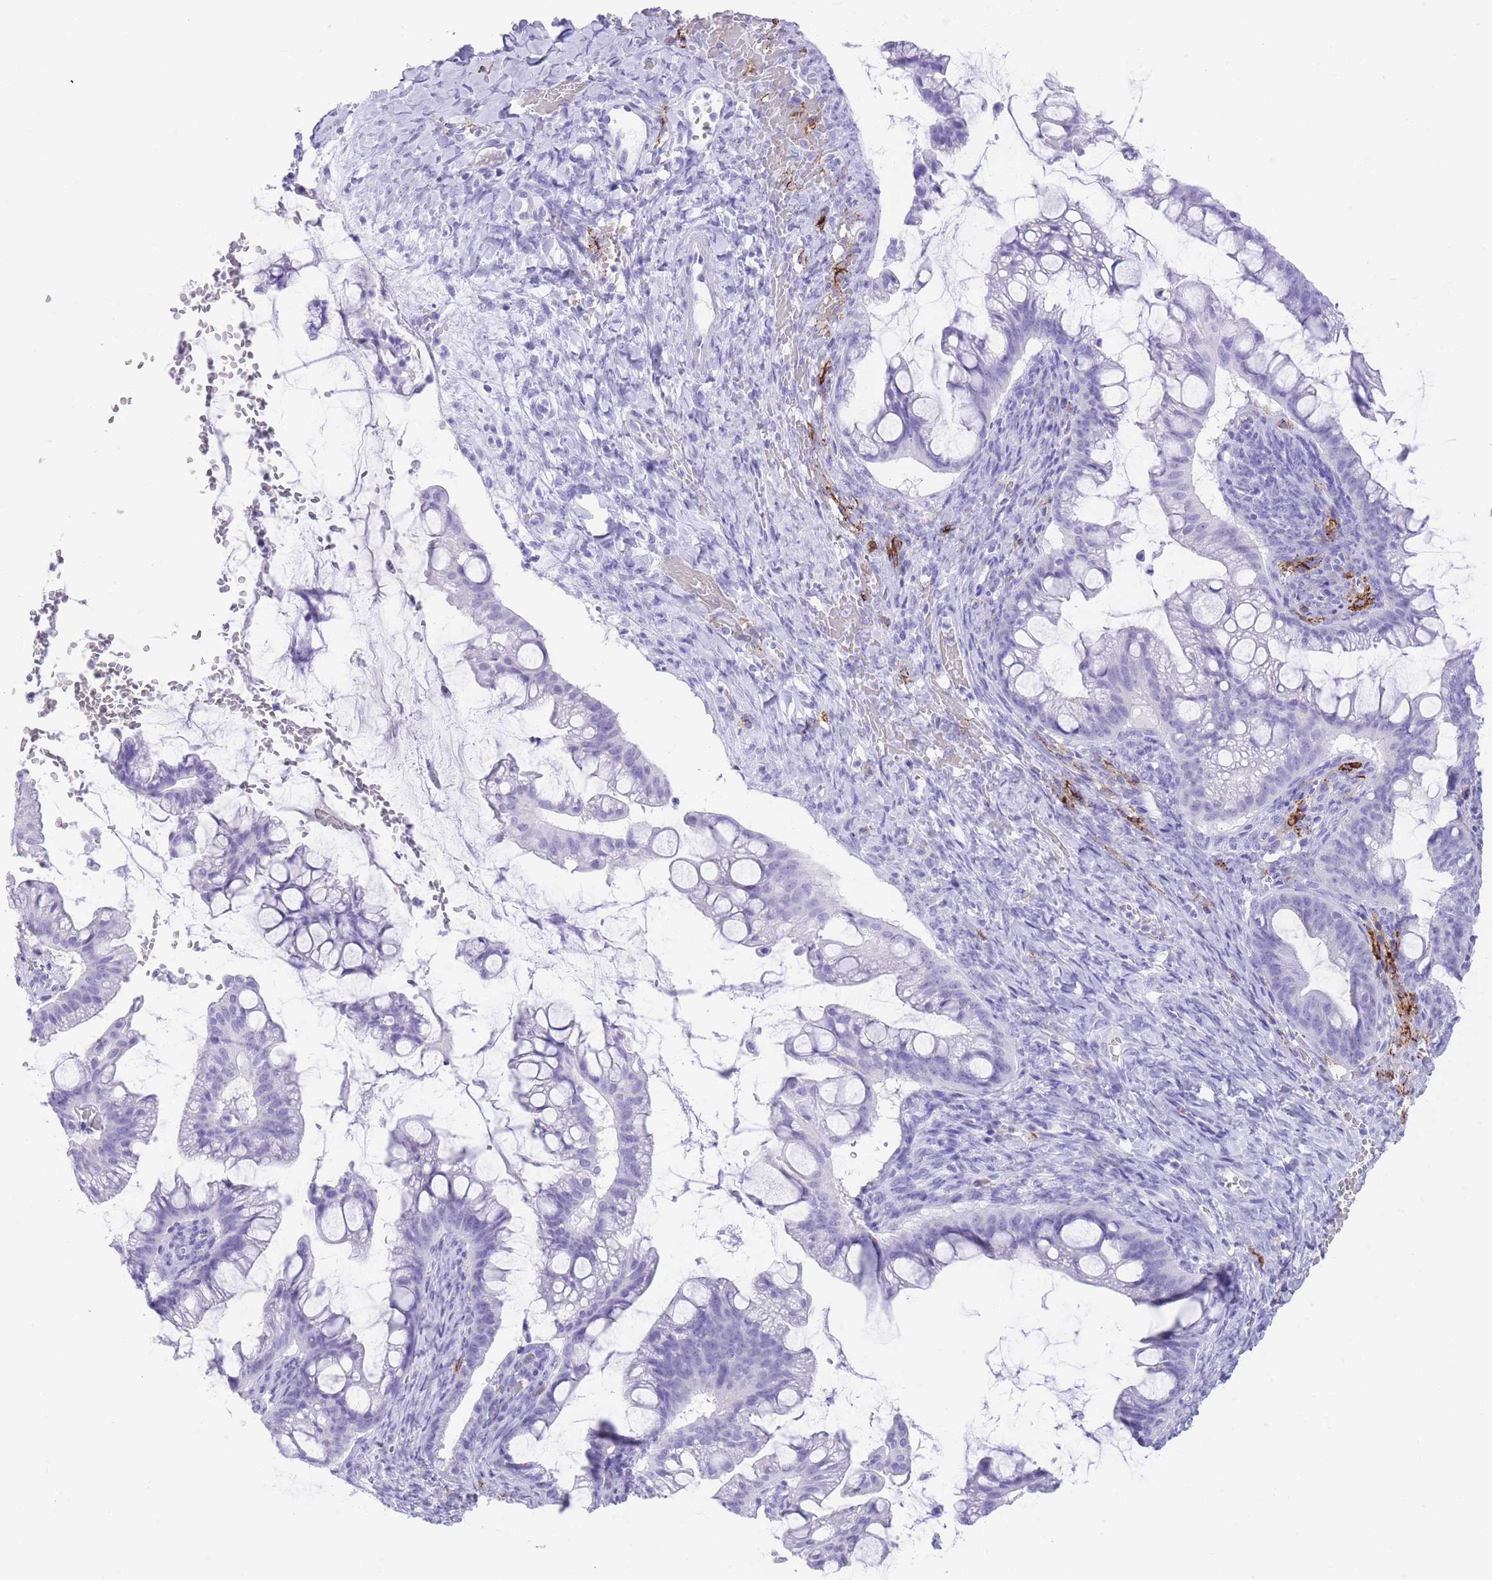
{"staining": {"intensity": "negative", "quantity": "none", "location": "none"}, "tissue": "ovarian cancer", "cell_type": "Tumor cells", "image_type": "cancer", "snomed": [{"axis": "morphology", "description": "Cystadenocarcinoma, mucinous, NOS"}, {"axis": "topography", "description": "Ovary"}], "caption": "IHC of human ovarian cancer (mucinous cystadenocarcinoma) demonstrates no positivity in tumor cells.", "gene": "ELOA2", "patient": {"sex": "female", "age": 73}}